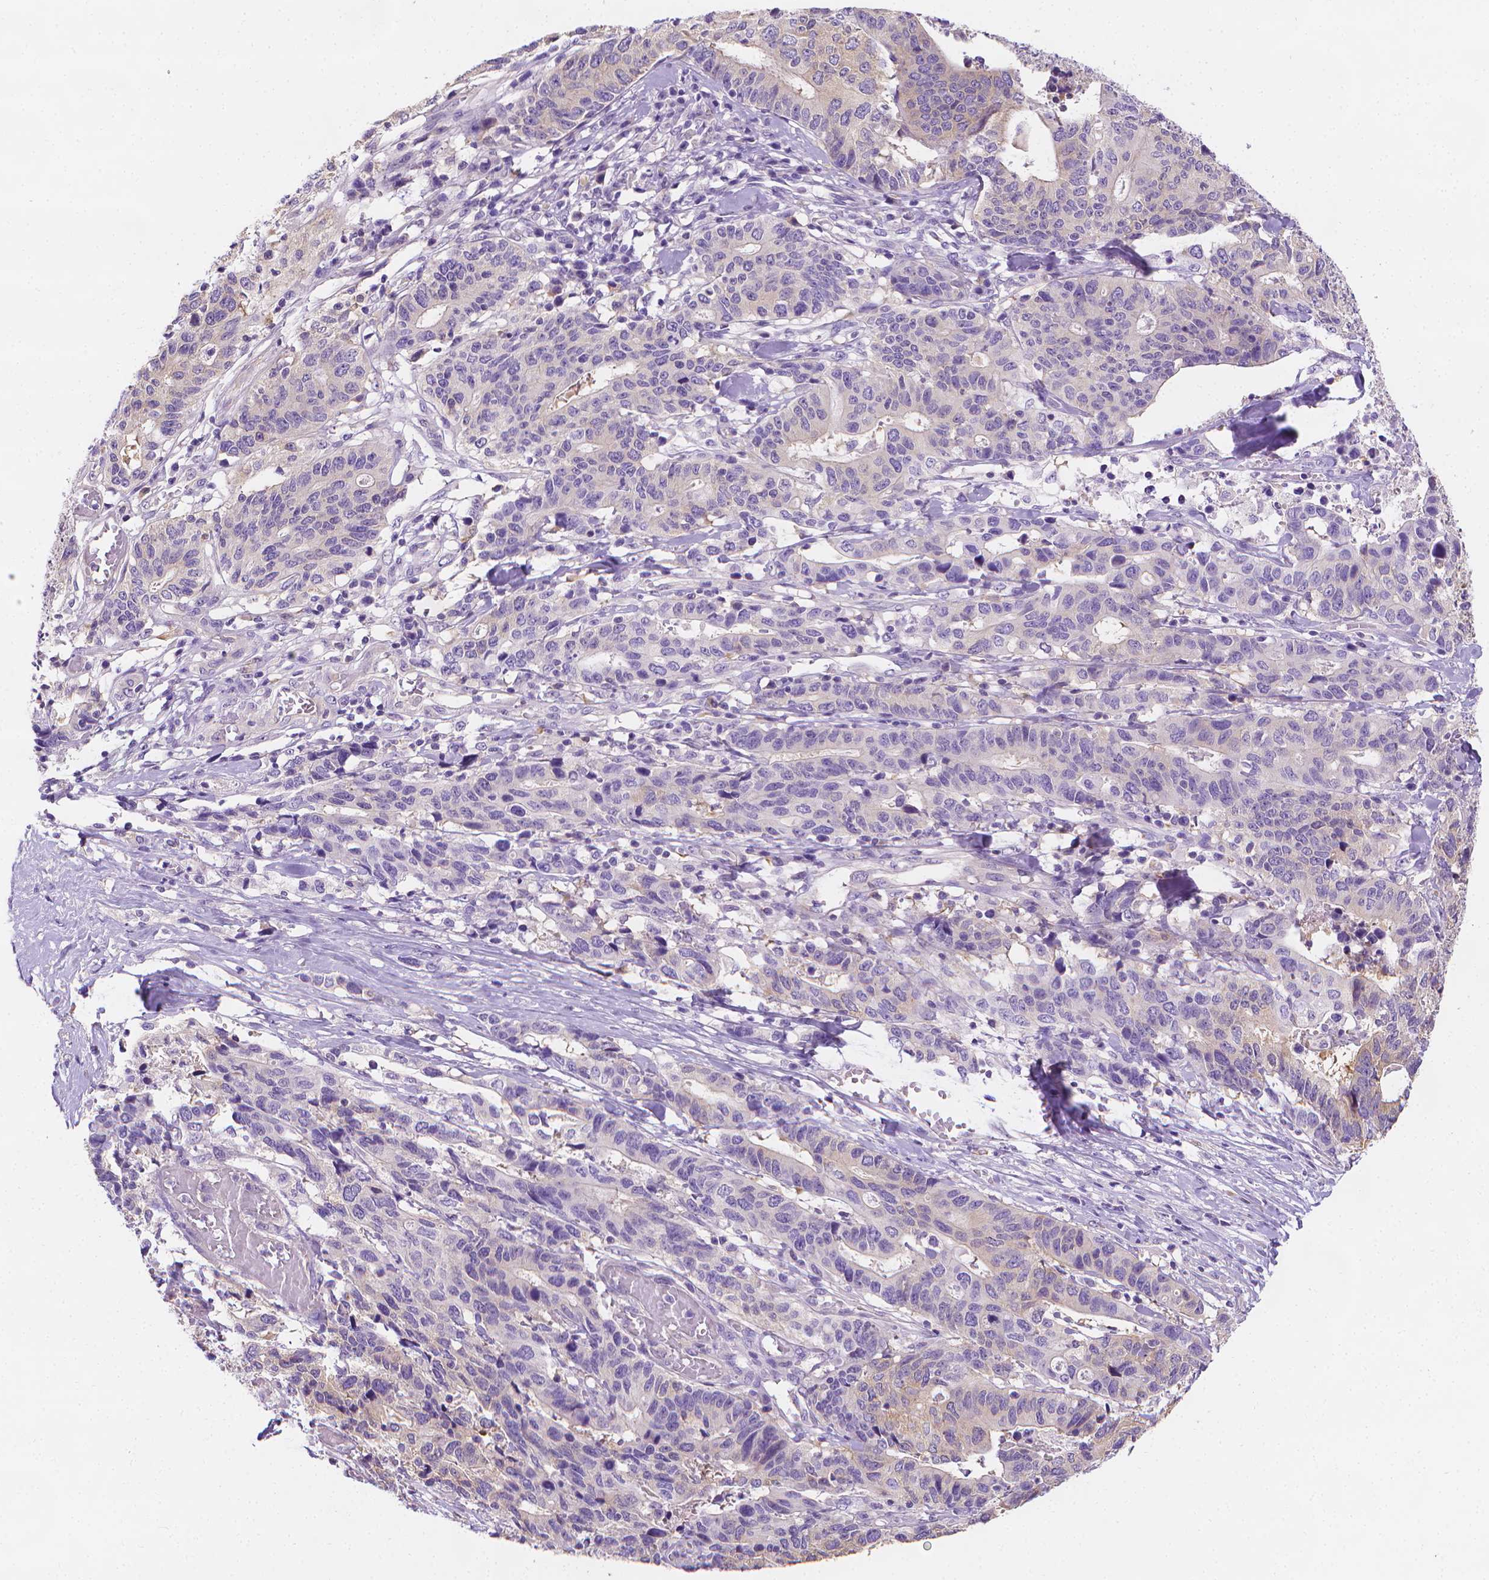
{"staining": {"intensity": "weak", "quantity": "25%-75%", "location": "cytoplasmic/membranous"}, "tissue": "stomach cancer", "cell_type": "Tumor cells", "image_type": "cancer", "snomed": [{"axis": "morphology", "description": "Adenocarcinoma, NOS"}, {"axis": "topography", "description": "Stomach, upper"}], "caption": "This image exhibits IHC staining of adenocarcinoma (stomach), with low weak cytoplasmic/membranous expression in about 25%-75% of tumor cells.", "gene": "FASN", "patient": {"sex": "female", "age": 67}}